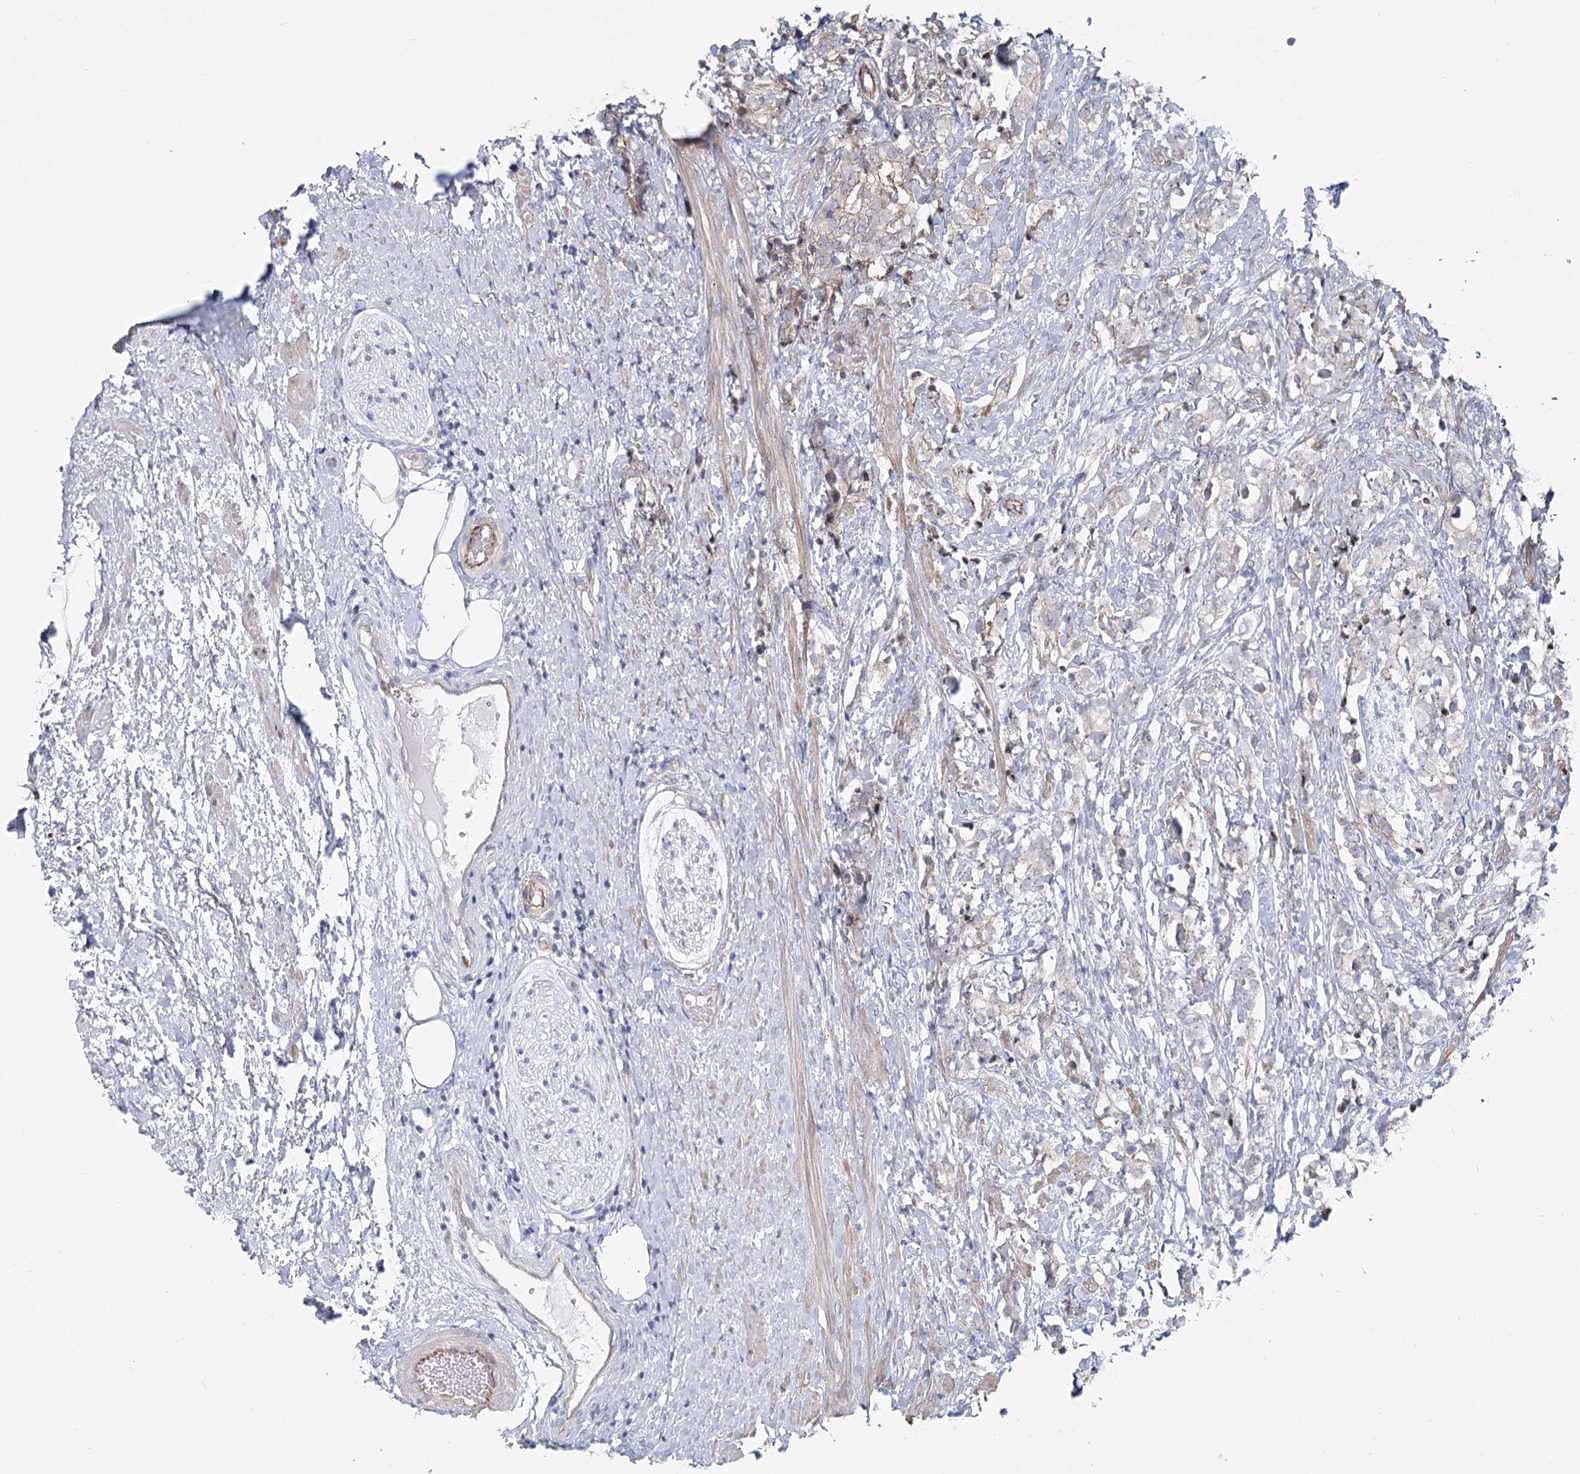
{"staining": {"intensity": "moderate", "quantity": "25%-75%", "location": "cytoplasmic/membranous"}, "tissue": "prostate cancer", "cell_type": "Tumor cells", "image_type": "cancer", "snomed": [{"axis": "morphology", "description": "Adenocarcinoma, High grade"}, {"axis": "topography", "description": "Prostate"}], "caption": "Prostate high-grade adenocarcinoma stained for a protein shows moderate cytoplasmic/membranous positivity in tumor cells.", "gene": "ABHD8", "patient": {"sex": "male", "age": 69}}